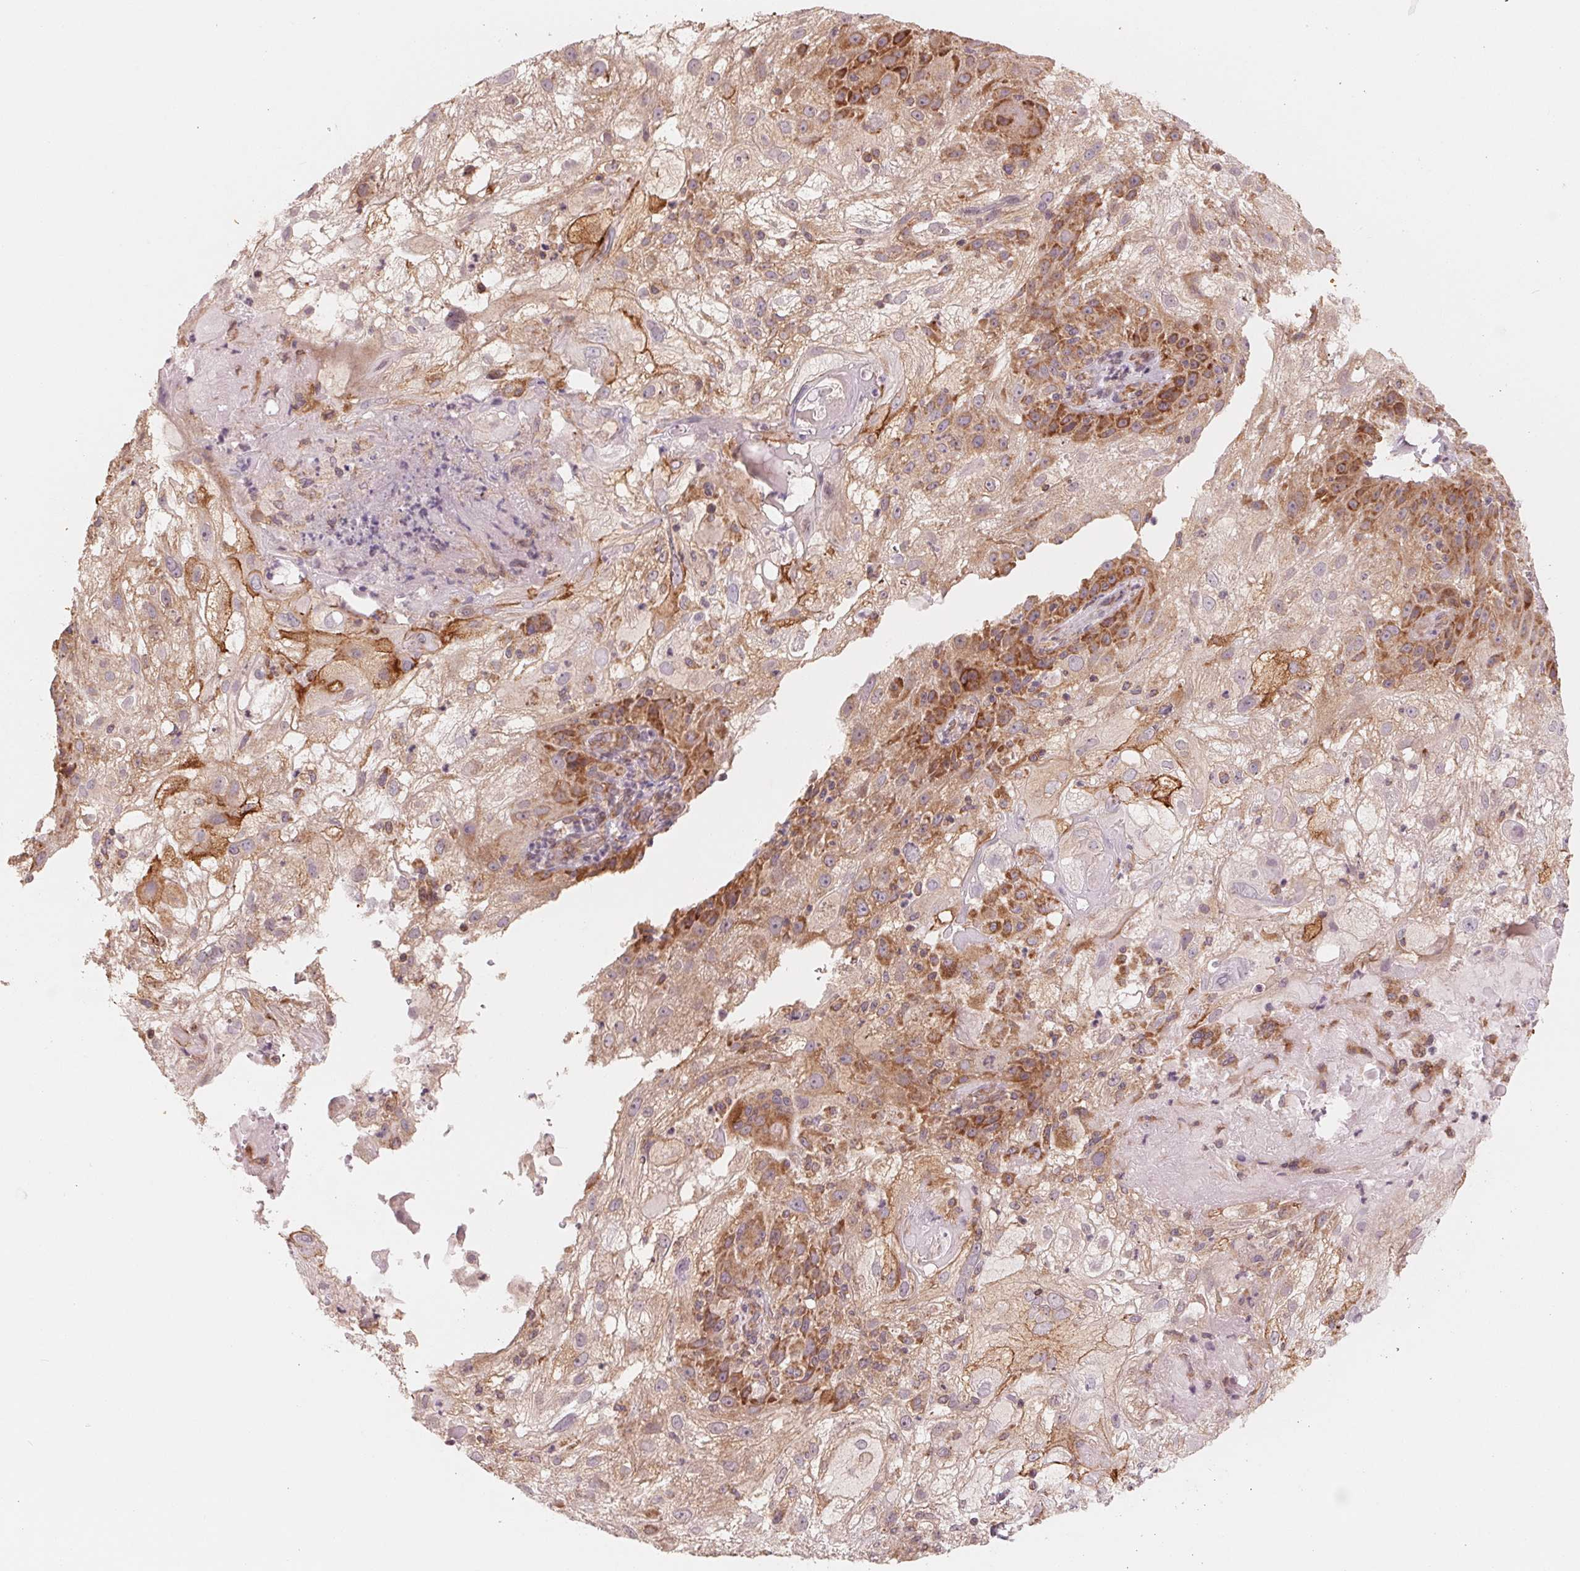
{"staining": {"intensity": "moderate", "quantity": "25%-75%", "location": "cytoplasmic/membranous"}, "tissue": "skin cancer", "cell_type": "Tumor cells", "image_type": "cancer", "snomed": [{"axis": "morphology", "description": "Normal tissue, NOS"}, {"axis": "morphology", "description": "Squamous cell carcinoma, NOS"}, {"axis": "topography", "description": "Skin"}], "caption": "Immunohistochemical staining of human skin cancer (squamous cell carcinoma) displays moderate cytoplasmic/membranous protein positivity in approximately 25%-75% of tumor cells.", "gene": "GIGYF2", "patient": {"sex": "female", "age": 83}}